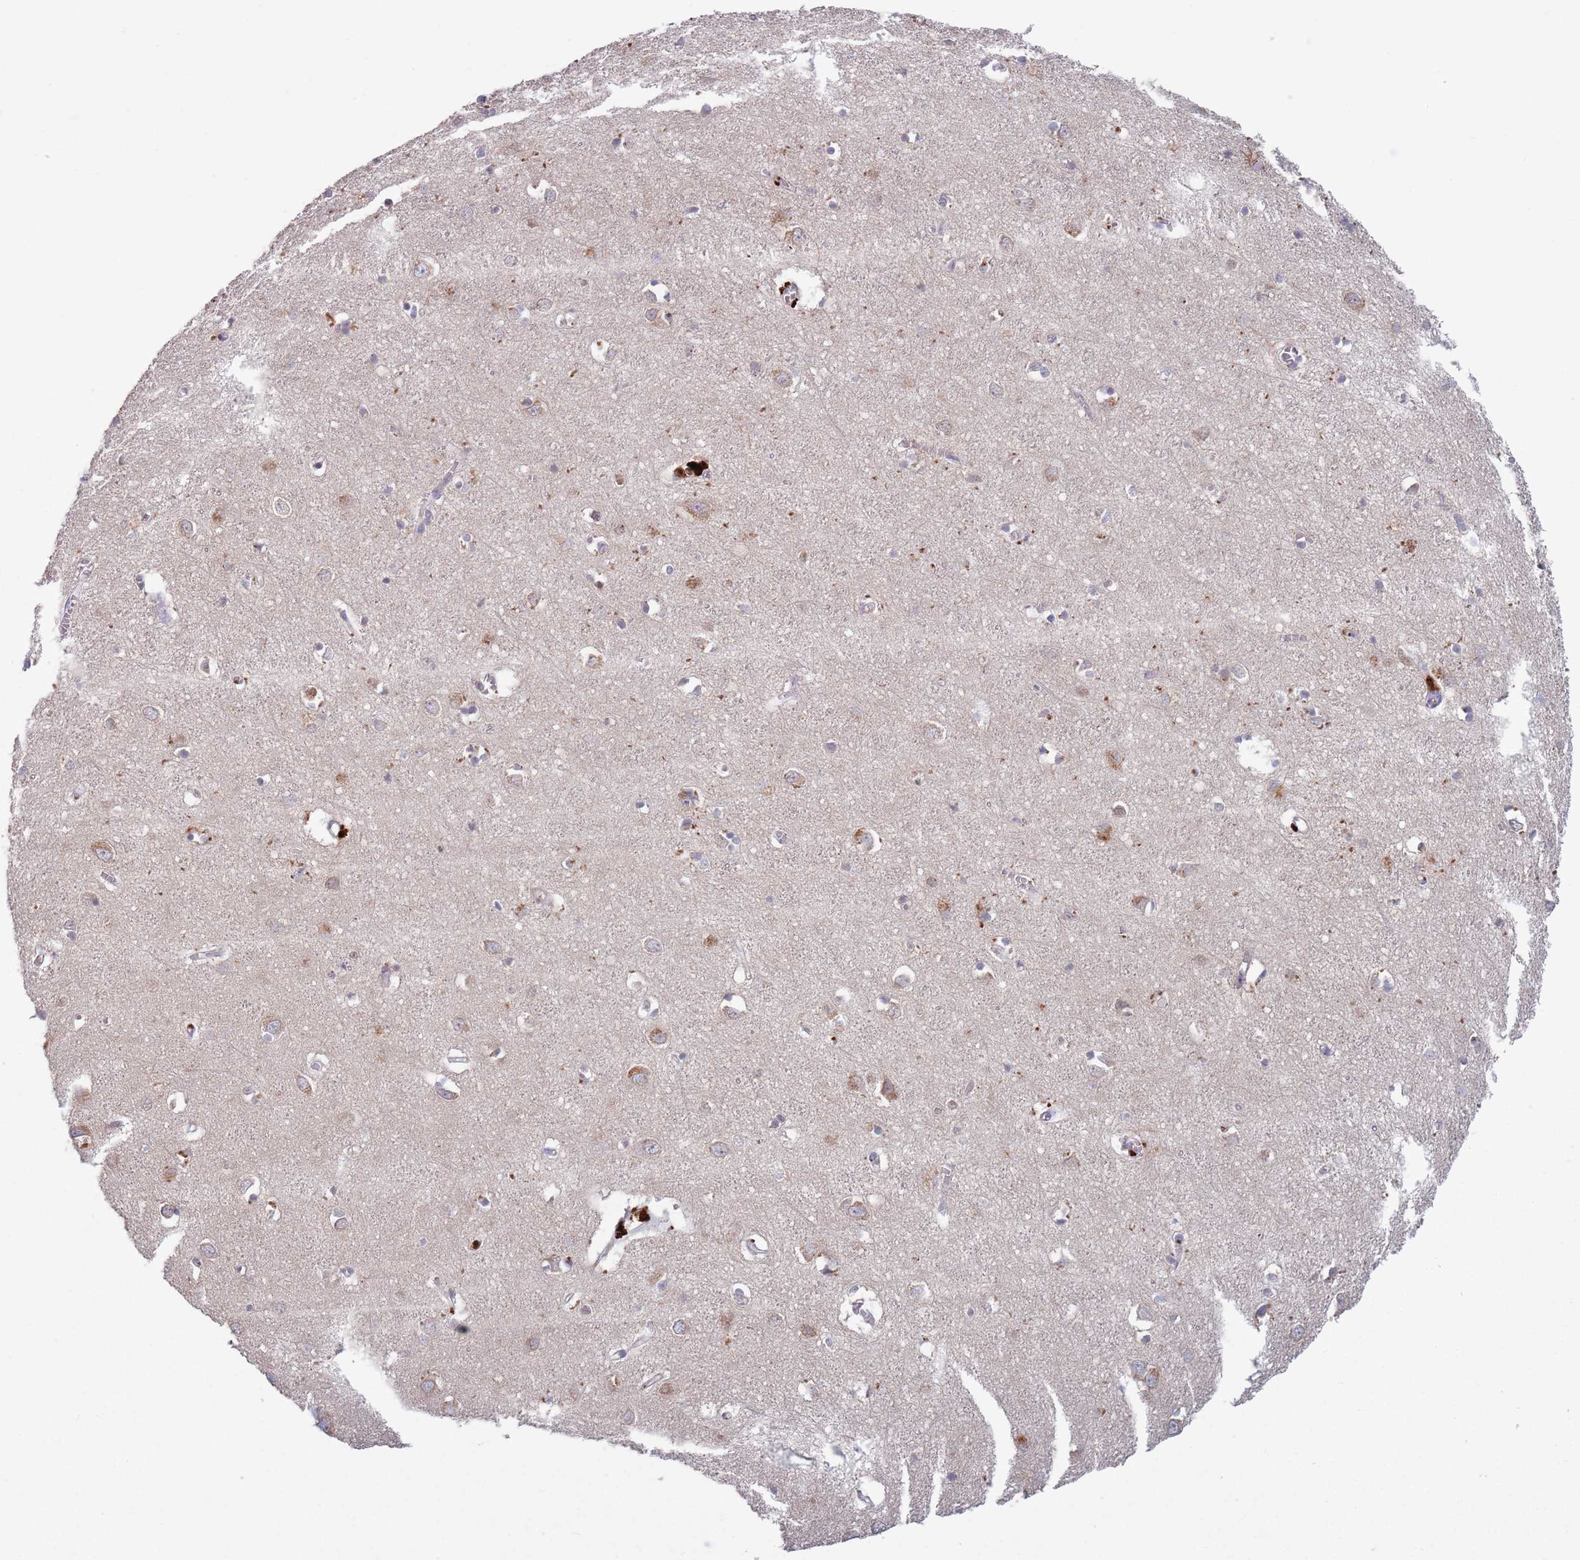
{"staining": {"intensity": "negative", "quantity": "none", "location": "none"}, "tissue": "cerebral cortex", "cell_type": "Endothelial cells", "image_type": "normal", "snomed": [{"axis": "morphology", "description": "Normal tissue, NOS"}, {"axis": "topography", "description": "Cerebral cortex"}], "caption": "Immunohistochemical staining of unremarkable human cerebral cortex shows no significant staining in endothelial cells.", "gene": "TYW1B", "patient": {"sex": "female", "age": 64}}